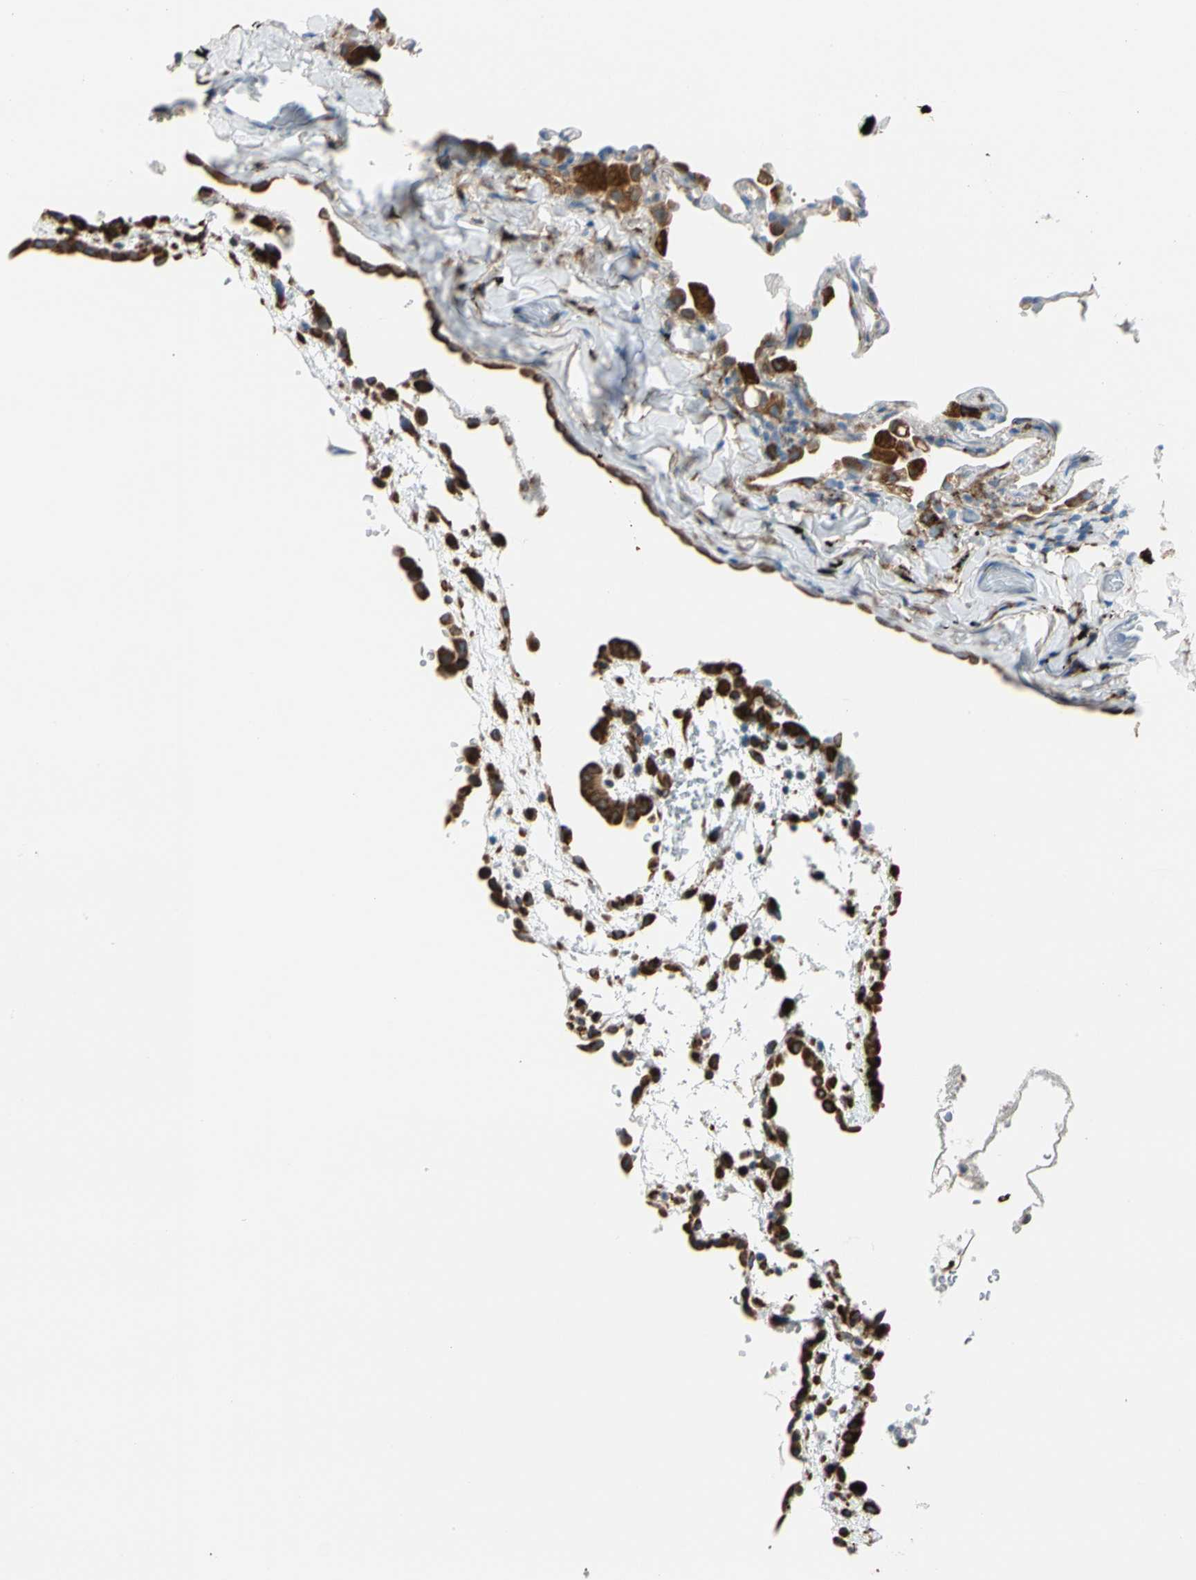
{"staining": {"intensity": "negative", "quantity": "none", "location": "none"}, "tissue": "lung", "cell_type": "Alveolar cells", "image_type": "normal", "snomed": [{"axis": "morphology", "description": "Normal tissue, NOS"}, {"axis": "topography", "description": "Lung"}], "caption": "Immunohistochemical staining of unremarkable lung exhibits no significant staining in alveolar cells.", "gene": "LRPAP1", "patient": {"sex": "male", "age": 59}}